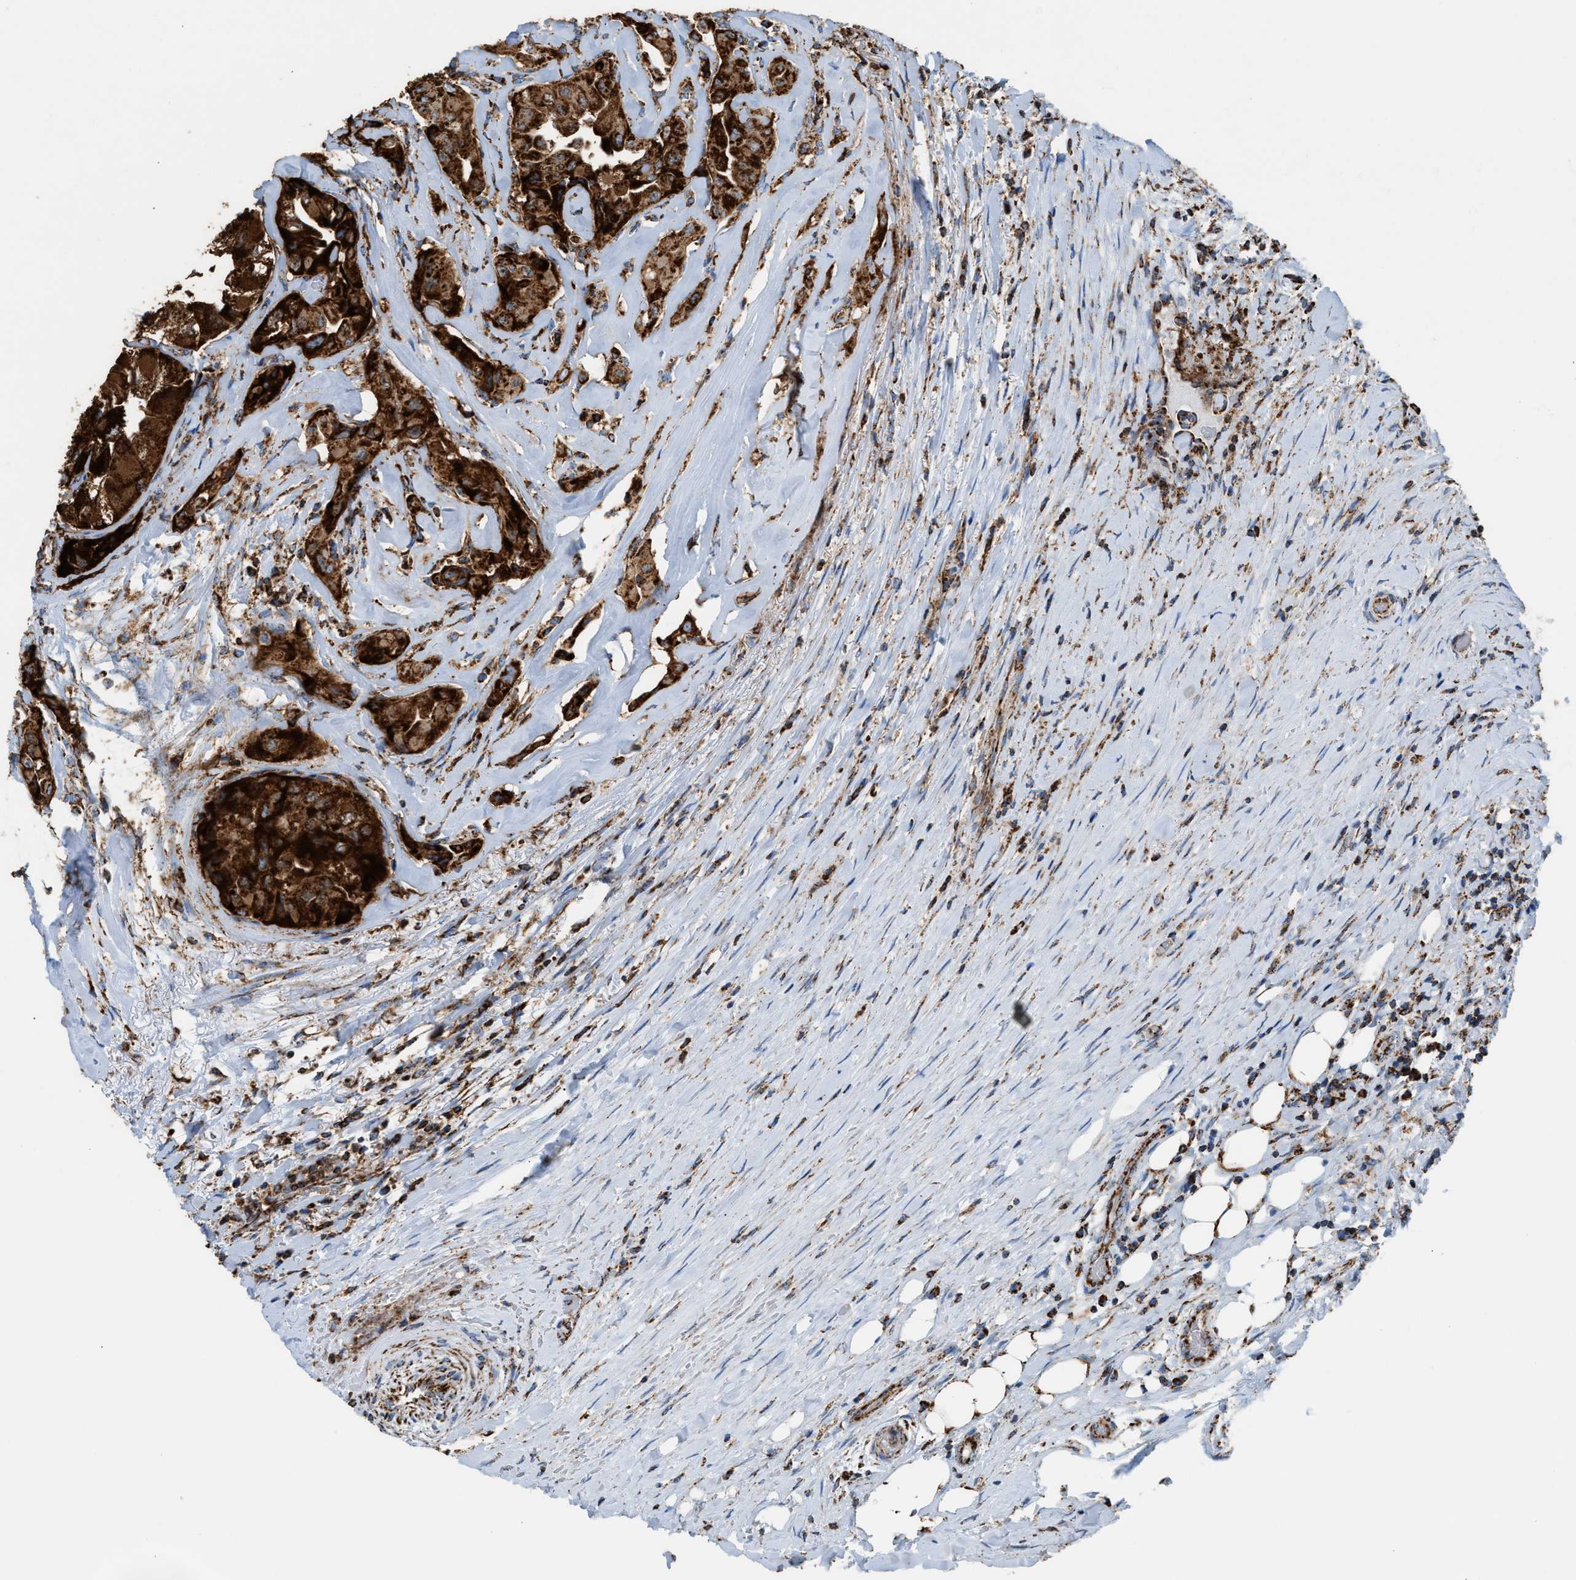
{"staining": {"intensity": "strong", "quantity": ">75%", "location": "cytoplasmic/membranous"}, "tissue": "thyroid cancer", "cell_type": "Tumor cells", "image_type": "cancer", "snomed": [{"axis": "morphology", "description": "Papillary adenocarcinoma, NOS"}, {"axis": "topography", "description": "Thyroid gland"}], "caption": "Thyroid cancer (papillary adenocarcinoma) tissue shows strong cytoplasmic/membranous positivity in approximately >75% of tumor cells, visualized by immunohistochemistry.", "gene": "ECHS1", "patient": {"sex": "female", "age": 59}}